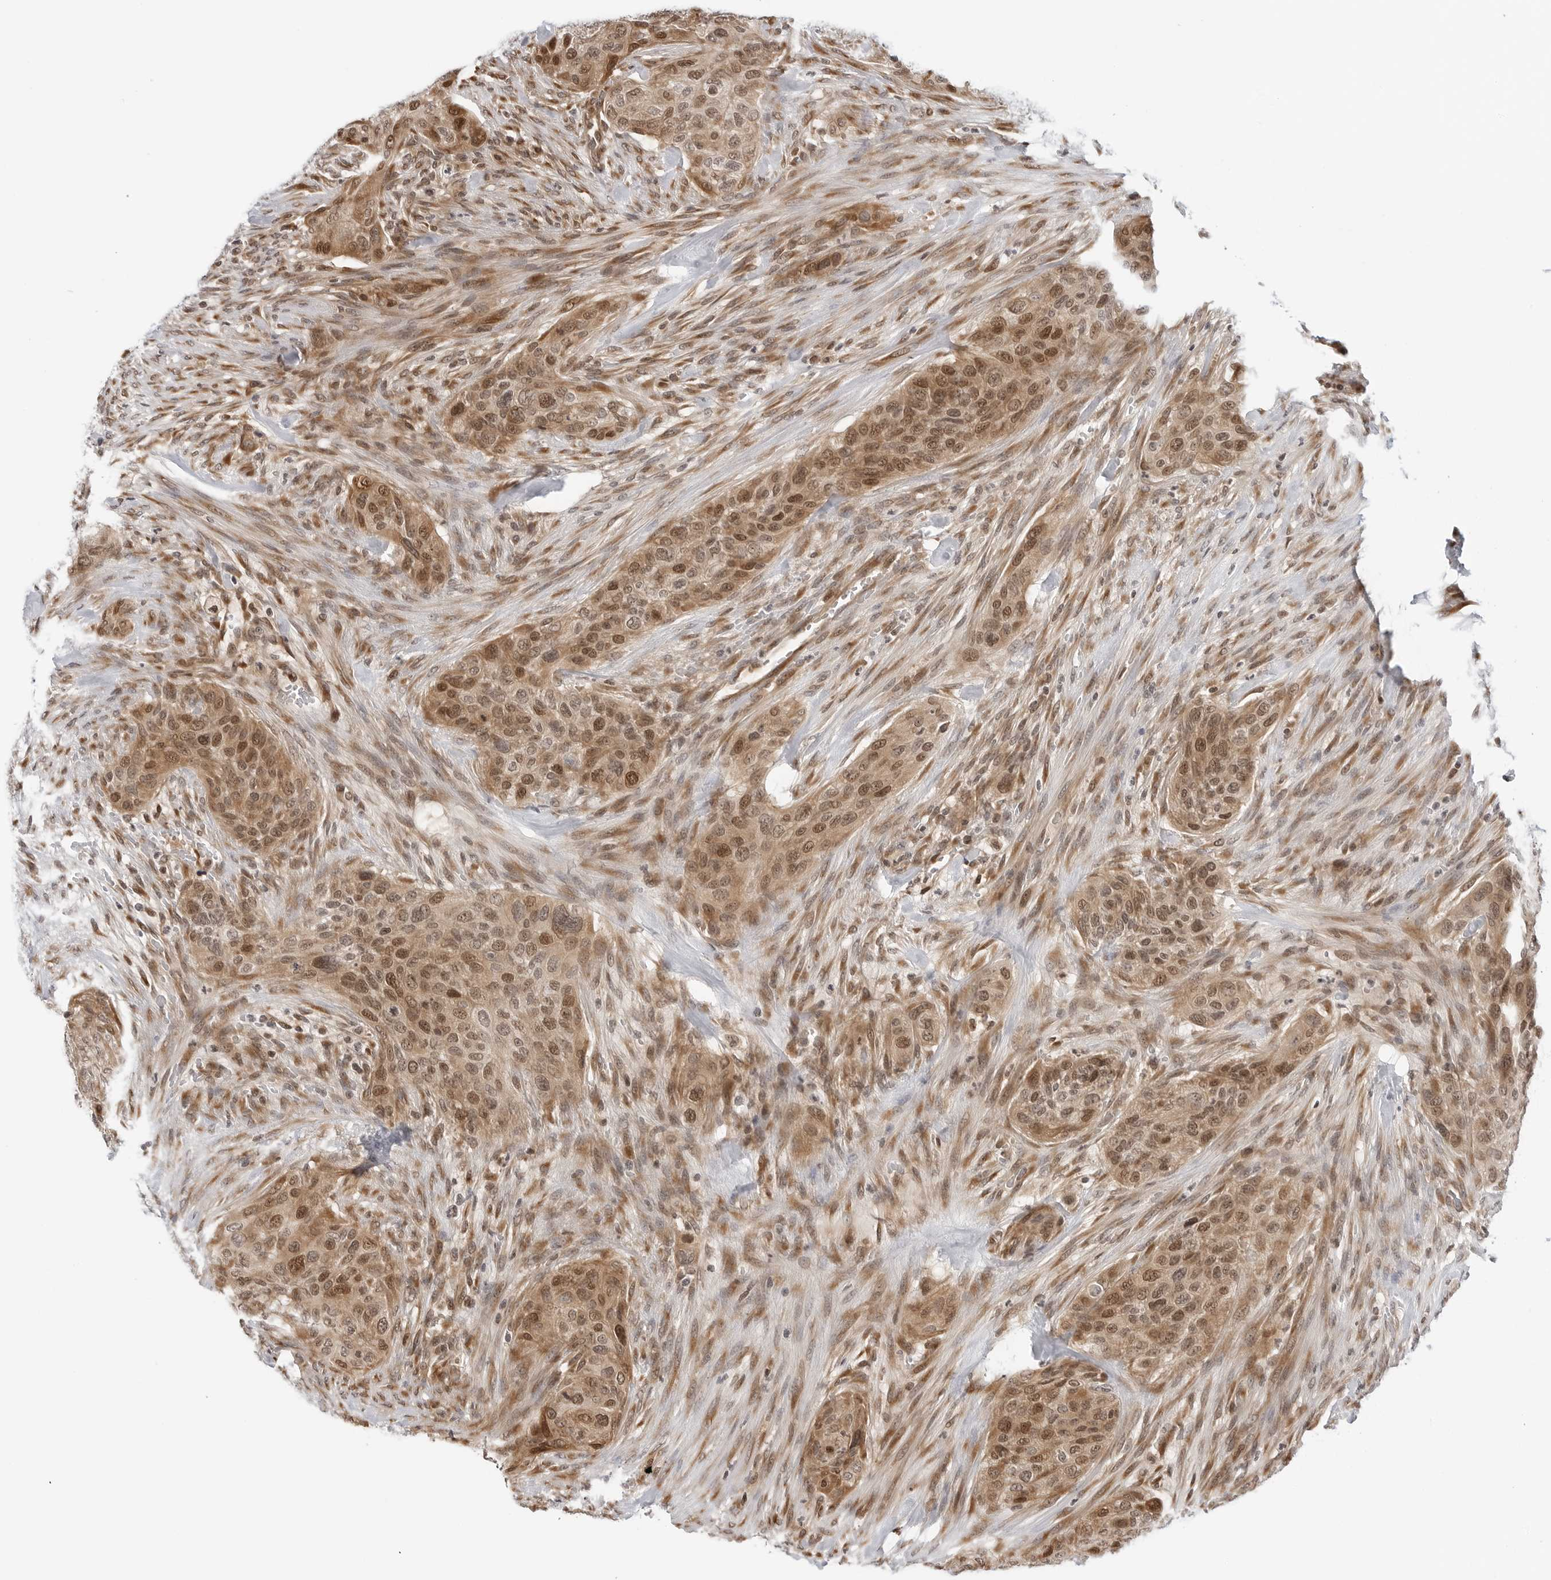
{"staining": {"intensity": "moderate", "quantity": ">75%", "location": "cytoplasmic/membranous,nuclear"}, "tissue": "urothelial cancer", "cell_type": "Tumor cells", "image_type": "cancer", "snomed": [{"axis": "morphology", "description": "Urothelial carcinoma, High grade"}, {"axis": "topography", "description": "Urinary bladder"}], "caption": "Protein analysis of high-grade urothelial carcinoma tissue displays moderate cytoplasmic/membranous and nuclear staining in approximately >75% of tumor cells.", "gene": "TIPRL", "patient": {"sex": "male", "age": 35}}